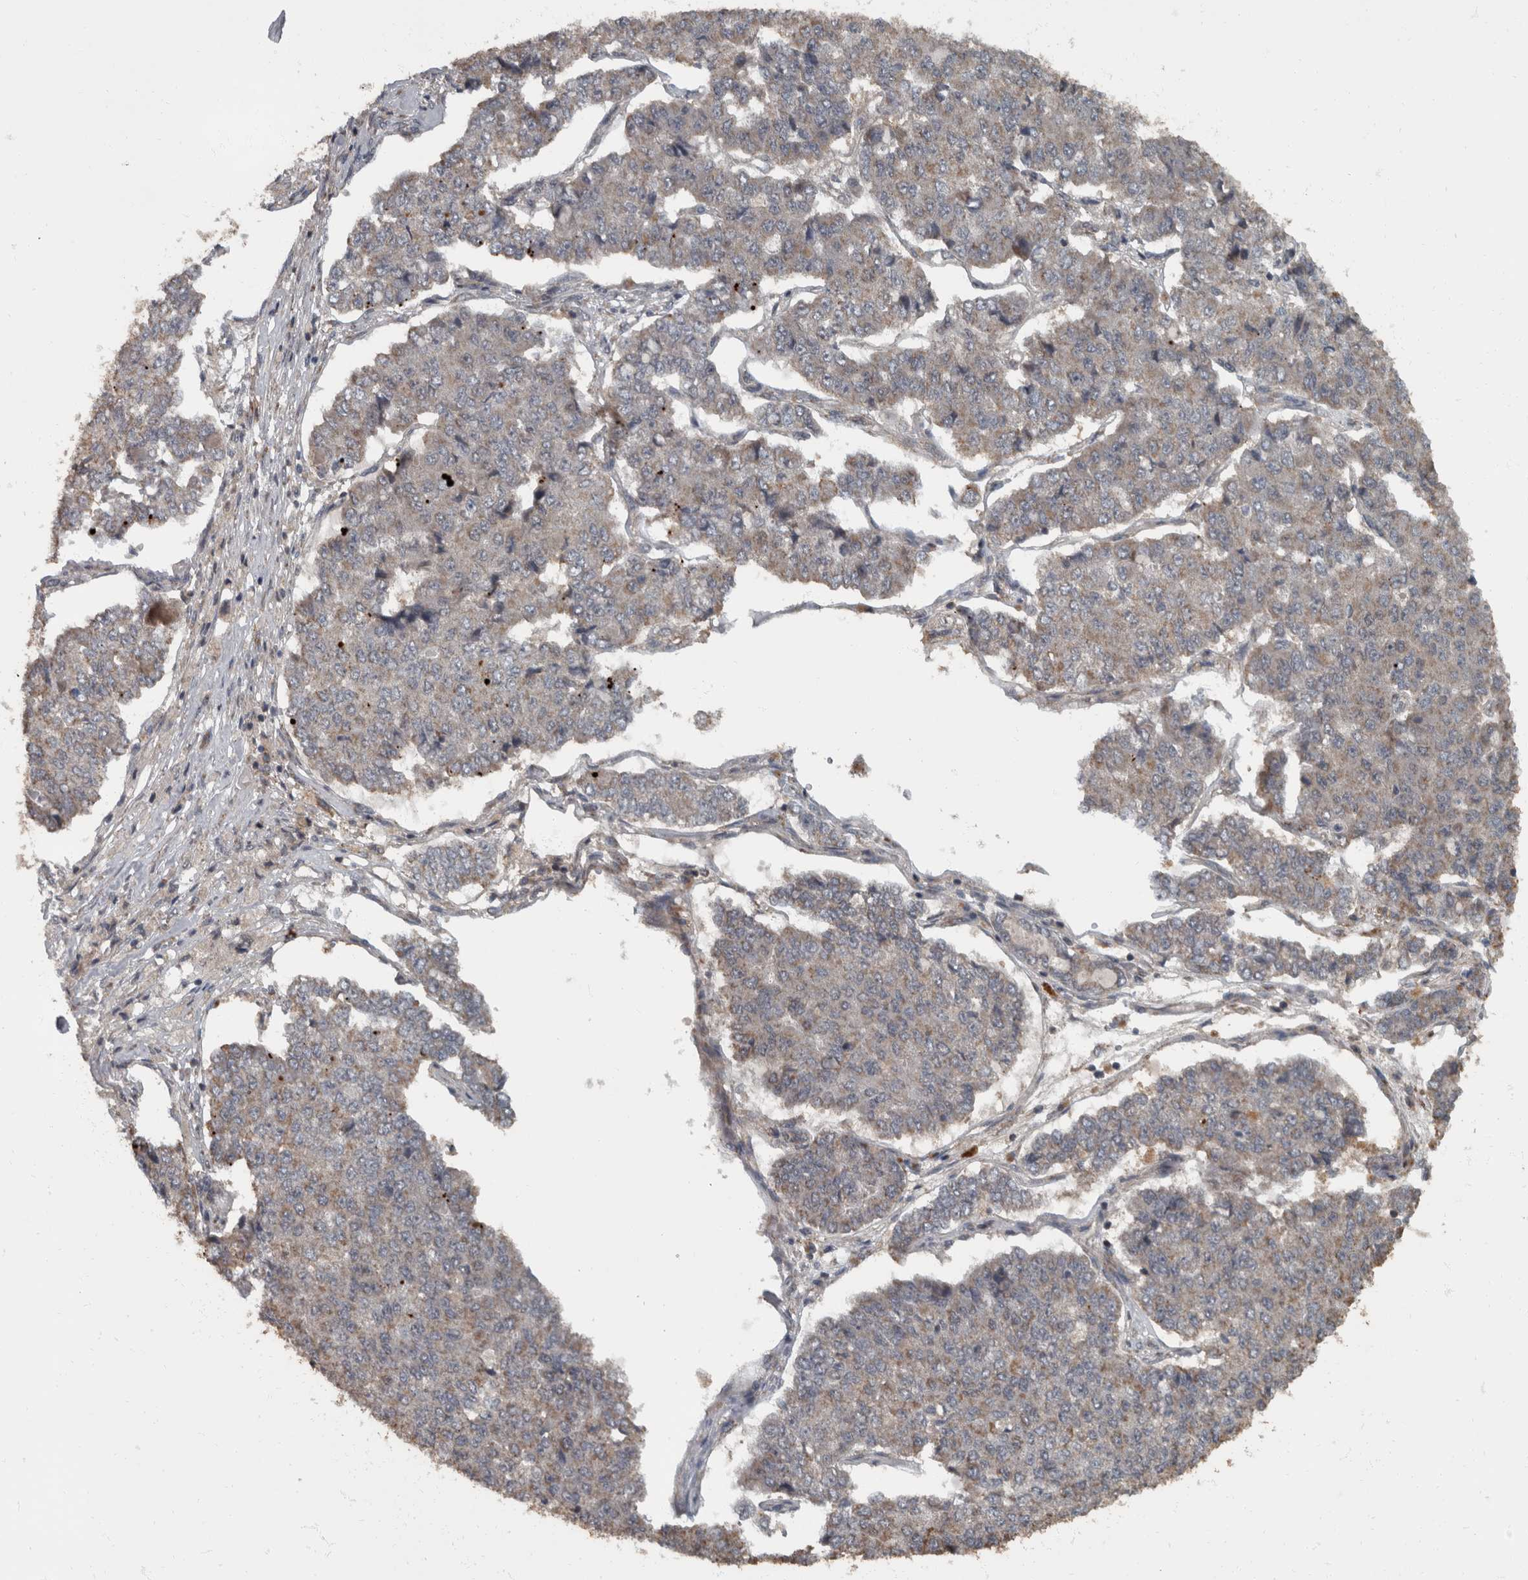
{"staining": {"intensity": "weak", "quantity": "<25%", "location": "cytoplasmic/membranous"}, "tissue": "pancreatic cancer", "cell_type": "Tumor cells", "image_type": "cancer", "snomed": [{"axis": "morphology", "description": "Adenocarcinoma, NOS"}, {"axis": "topography", "description": "Pancreas"}], "caption": "Tumor cells are negative for brown protein staining in pancreatic cancer.", "gene": "RABGGTB", "patient": {"sex": "male", "age": 50}}